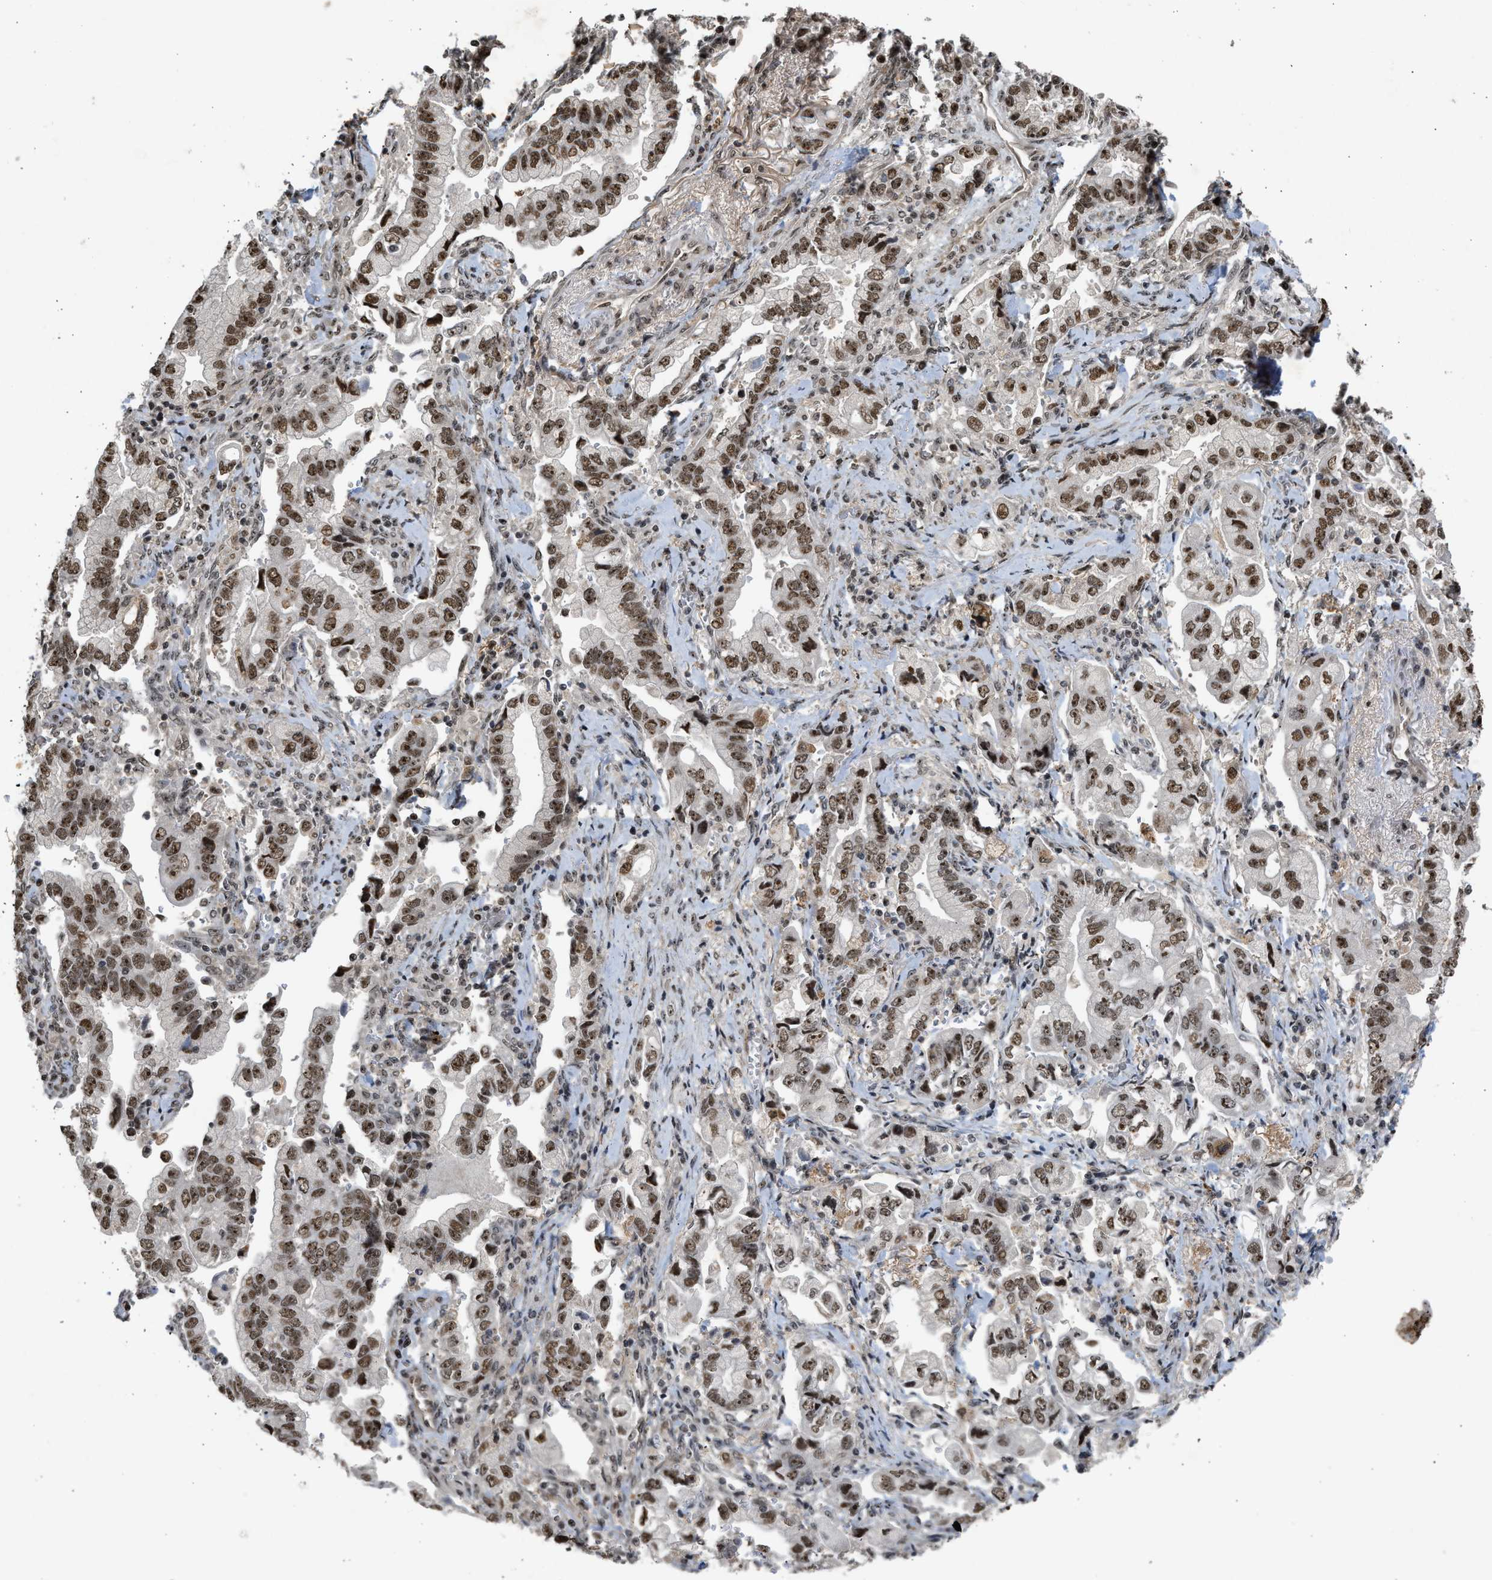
{"staining": {"intensity": "moderate", "quantity": ">75%", "location": "nuclear"}, "tissue": "stomach cancer", "cell_type": "Tumor cells", "image_type": "cancer", "snomed": [{"axis": "morphology", "description": "Normal tissue, NOS"}, {"axis": "morphology", "description": "Adenocarcinoma, NOS"}, {"axis": "topography", "description": "Stomach"}], "caption": "Tumor cells exhibit medium levels of moderate nuclear positivity in approximately >75% of cells in human stomach cancer (adenocarcinoma). The staining was performed using DAB (3,3'-diaminobenzidine), with brown indicating positive protein expression. Nuclei are stained blue with hematoxylin.", "gene": "TFDP2", "patient": {"sex": "male", "age": 62}}